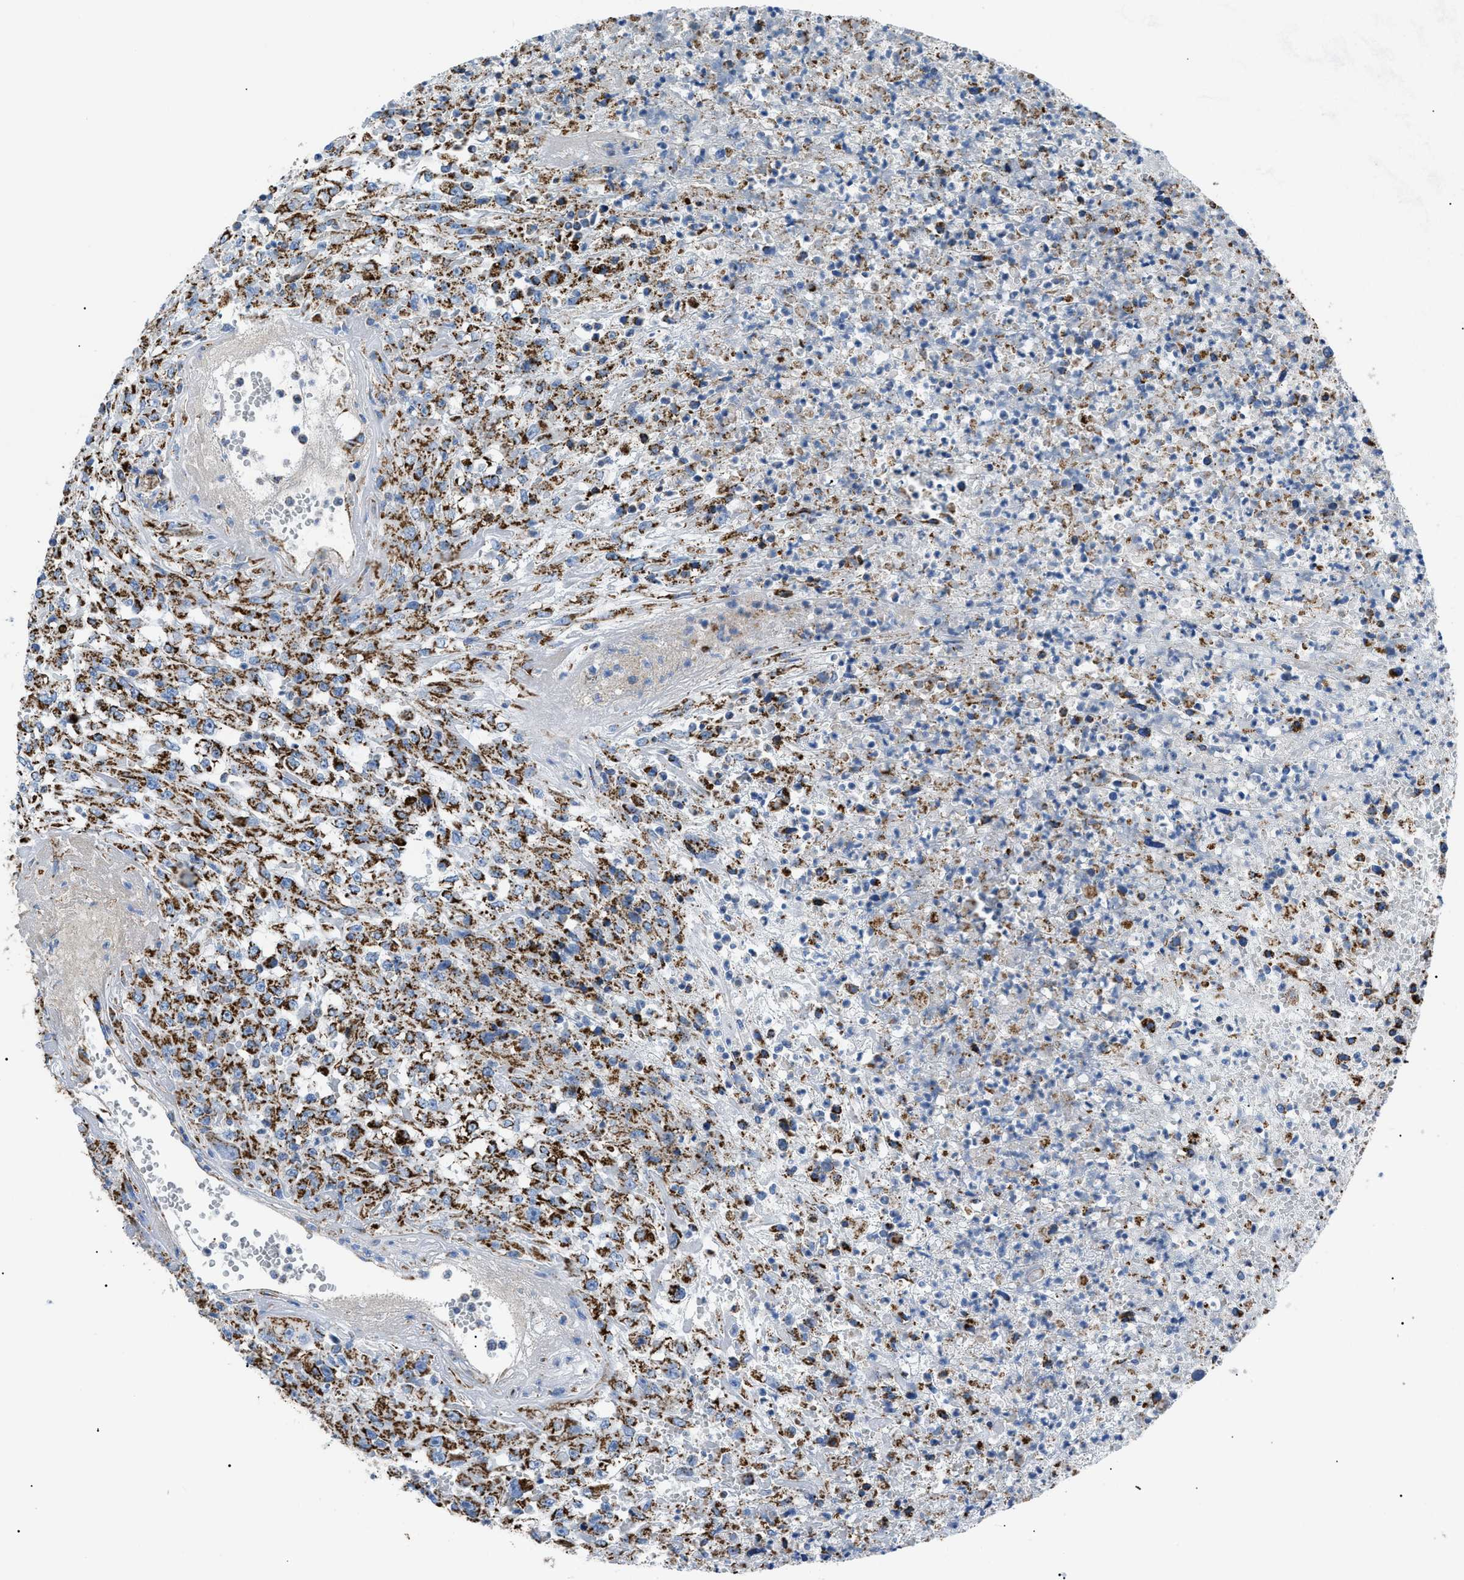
{"staining": {"intensity": "strong", "quantity": ">75%", "location": "cytoplasmic/membranous"}, "tissue": "urothelial cancer", "cell_type": "Tumor cells", "image_type": "cancer", "snomed": [{"axis": "morphology", "description": "Urothelial carcinoma, High grade"}, {"axis": "topography", "description": "Urinary bladder"}], "caption": "Immunohistochemistry (IHC) of high-grade urothelial carcinoma reveals high levels of strong cytoplasmic/membranous staining in approximately >75% of tumor cells. Ihc stains the protein in brown and the nuclei are stained blue.", "gene": "PHB2", "patient": {"sex": "male", "age": 46}}